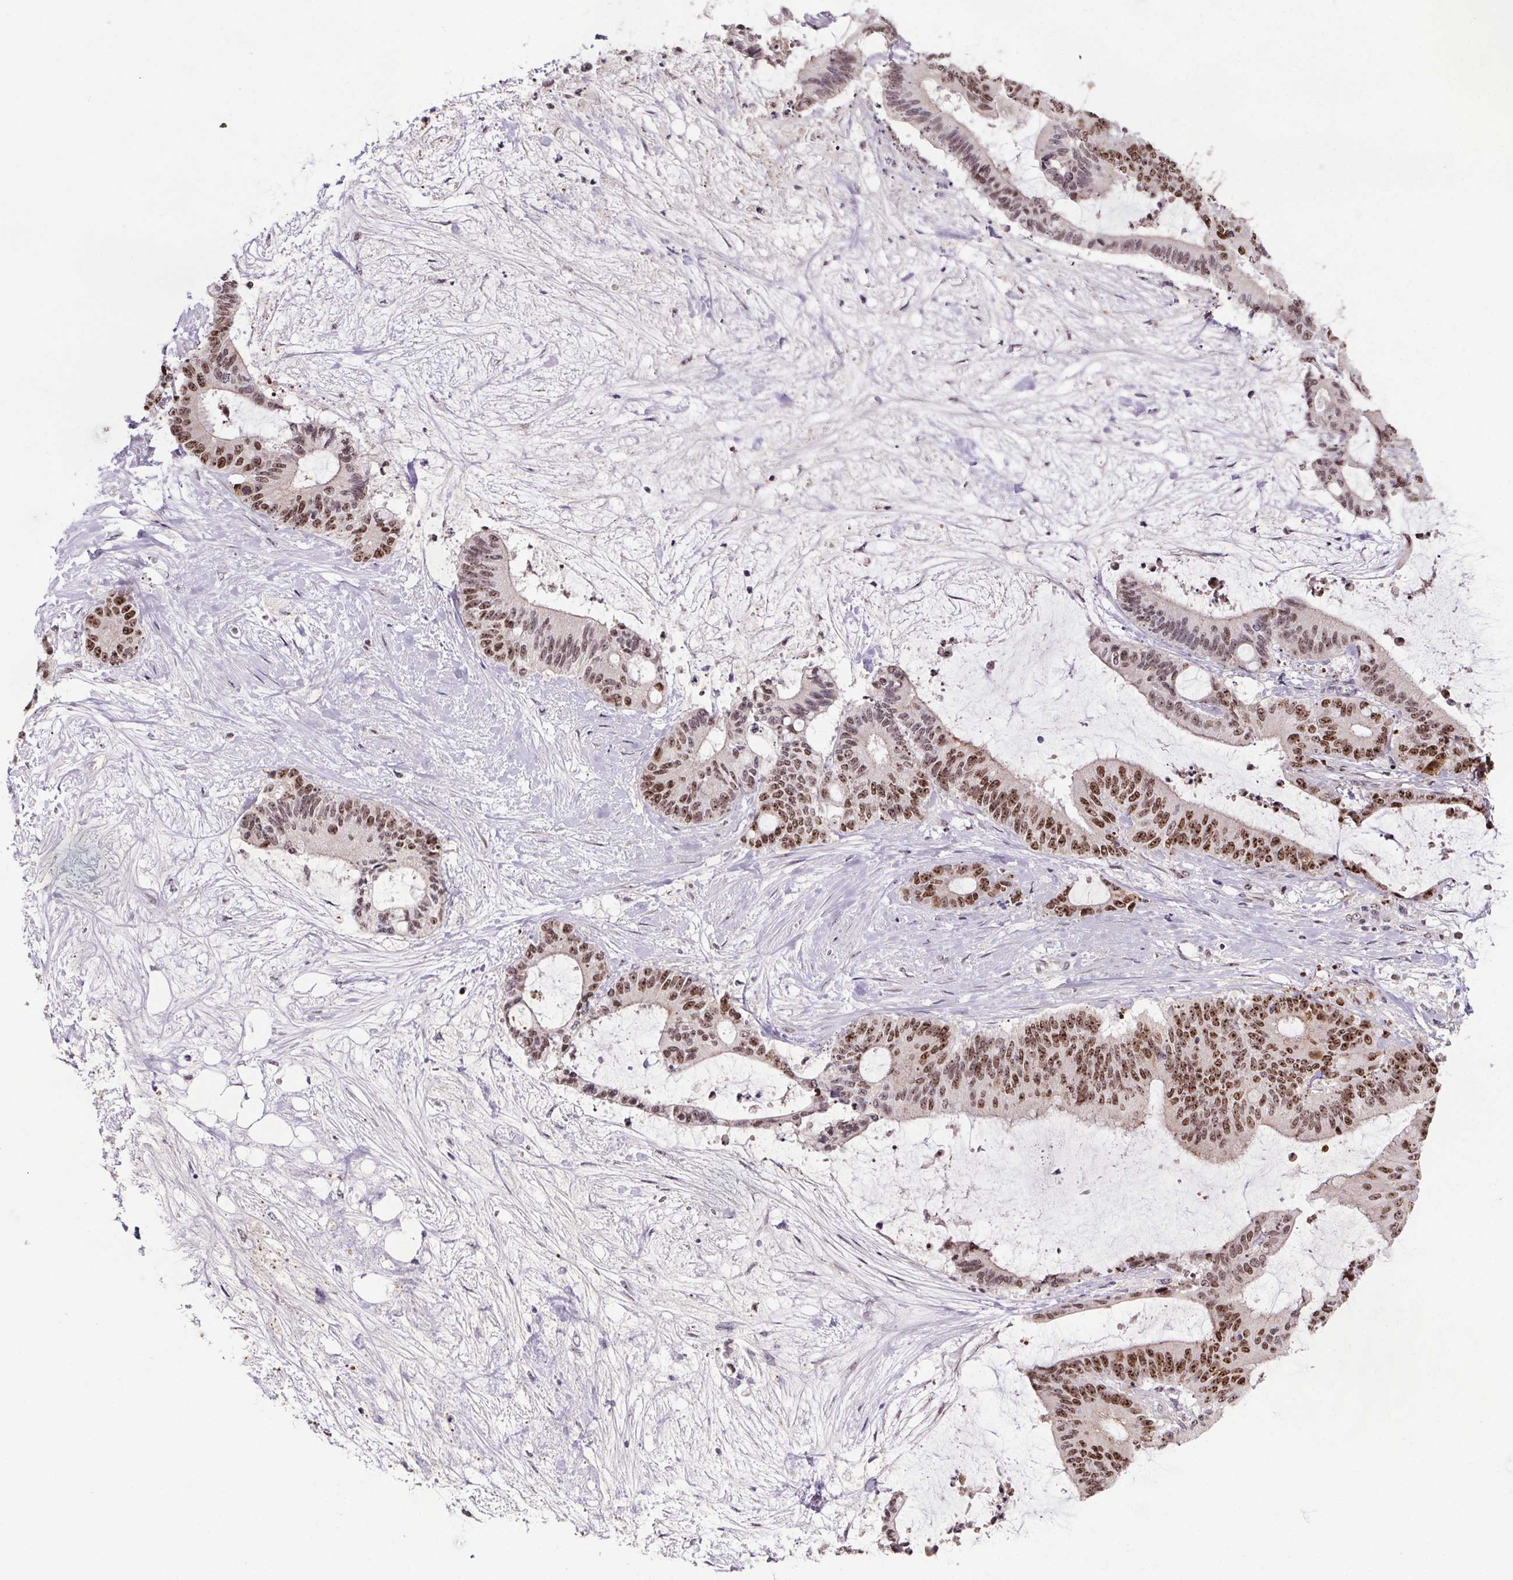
{"staining": {"intensity": "strong", "quantity": "25%-75%", "location": "nuclear"}, "tissue": "liver cancer", "cell_type": "Tumor cells", "image_type": "cancer", "snomed": [{"axis": "morphology", "description": "Cholangiocarcinoma"}, {"axis": "topography", "description": "Liver"}], "caption": "Protein staining by immunohistochemistry (IHC) exhibits strong nuclear expression in about 25%-75% of tumor cells in liver cholangiocarcinoma.", "gene": "ATMIN", "patient": {"sex": "female", "age": 73}}